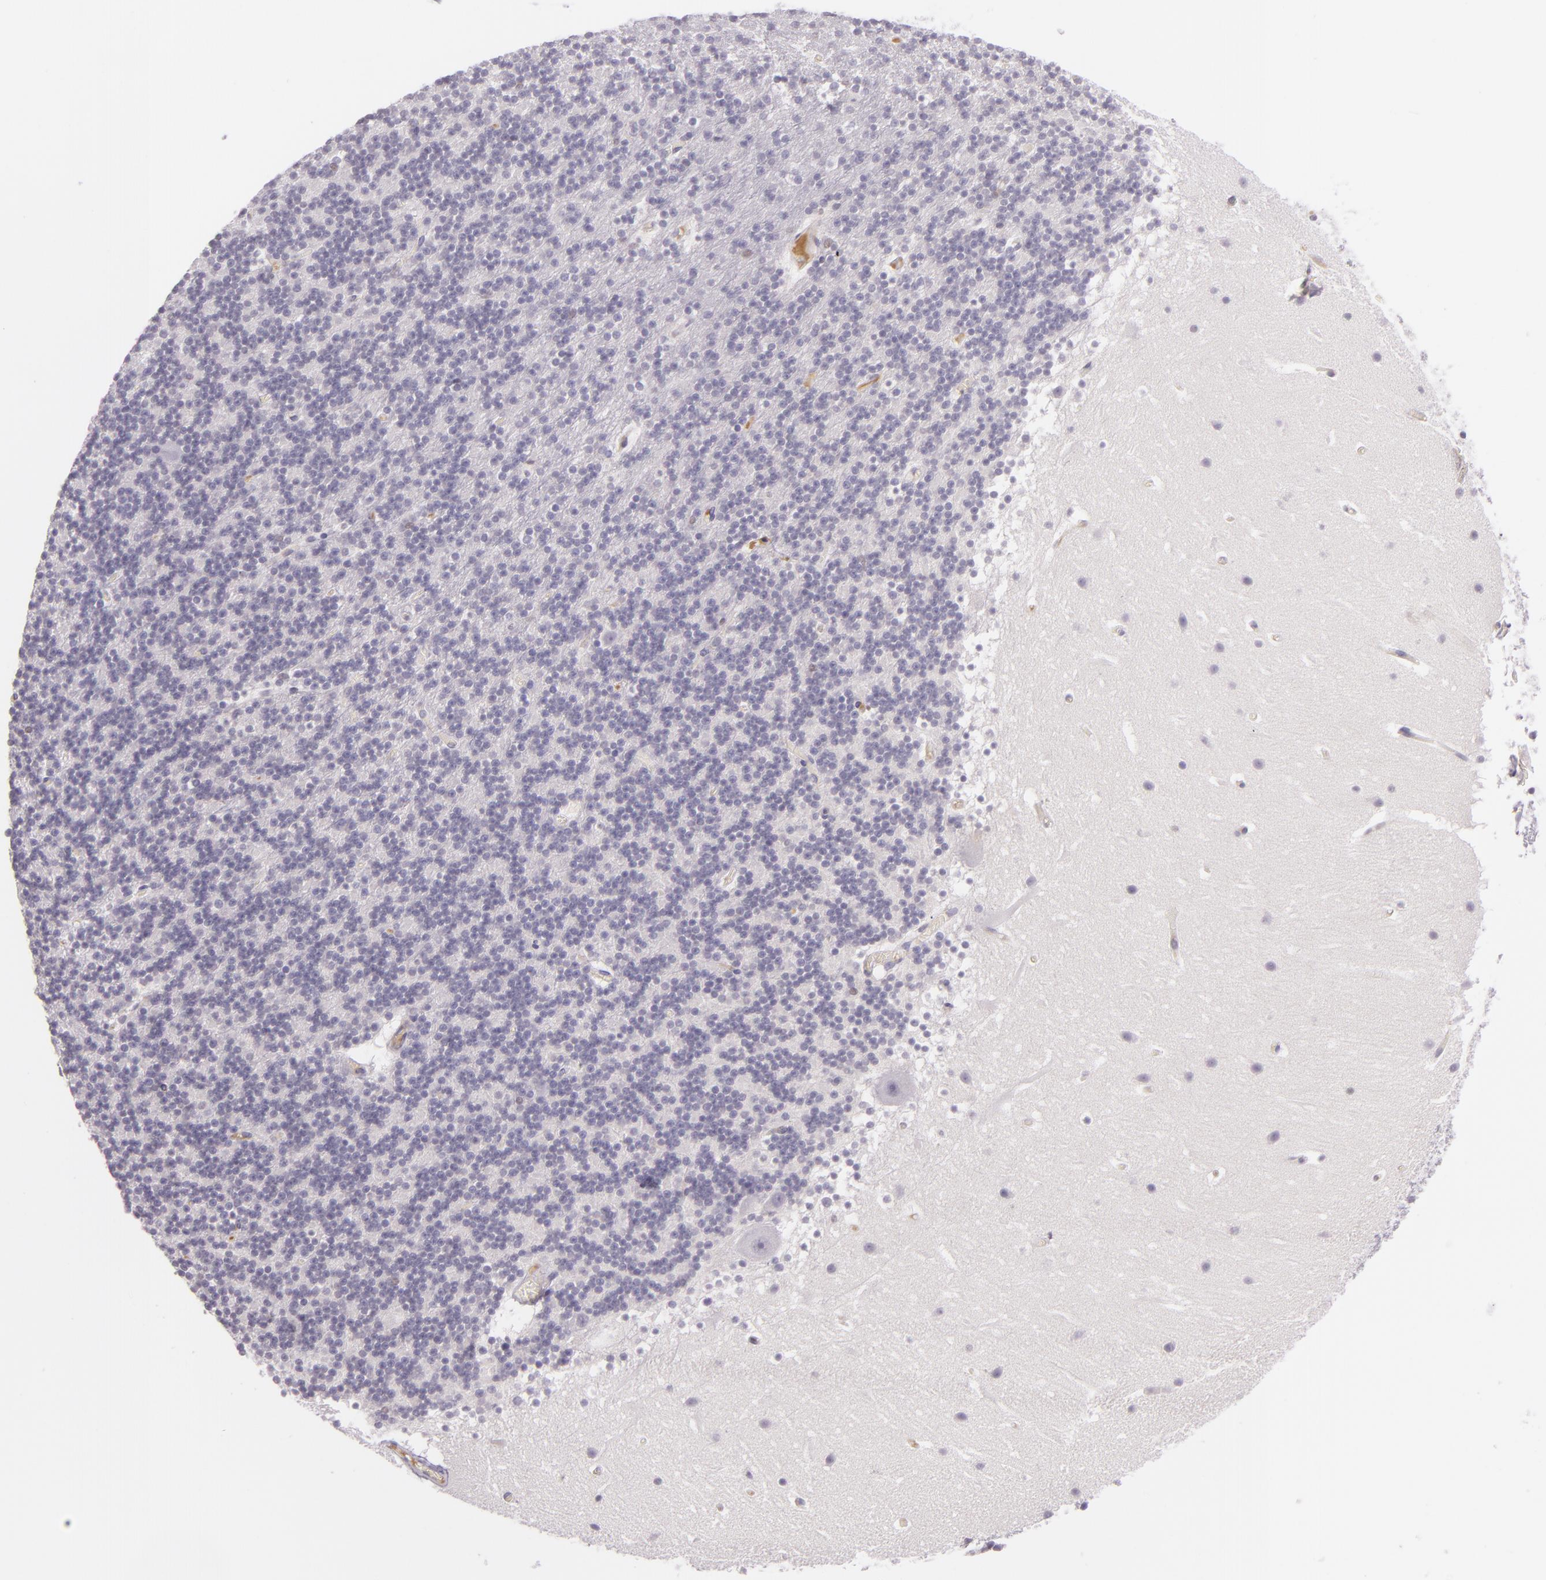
{"staining": {"intensity": "negative", "quantity": "none", "location": "none"}, "tissue": "cerebellum", "cell_type": "Cells in granular layer", "image_type": "normal", "snomed": [{"axis": "morphology", "description": "Normal tissue, NOS"}, {"axis": "topography", "description": "Cerebellum"}], "caption": "Immunohistochemistry of benign cerebellum demonstrates no positivity in cells in granular layer. (DAB (3,3'-diaminobenzidine) immunohistochemistry visualized using brightfield microscopy, high magnification).", "gene": "CHEK2", "patient": {"sex": "male", "age": 45}}